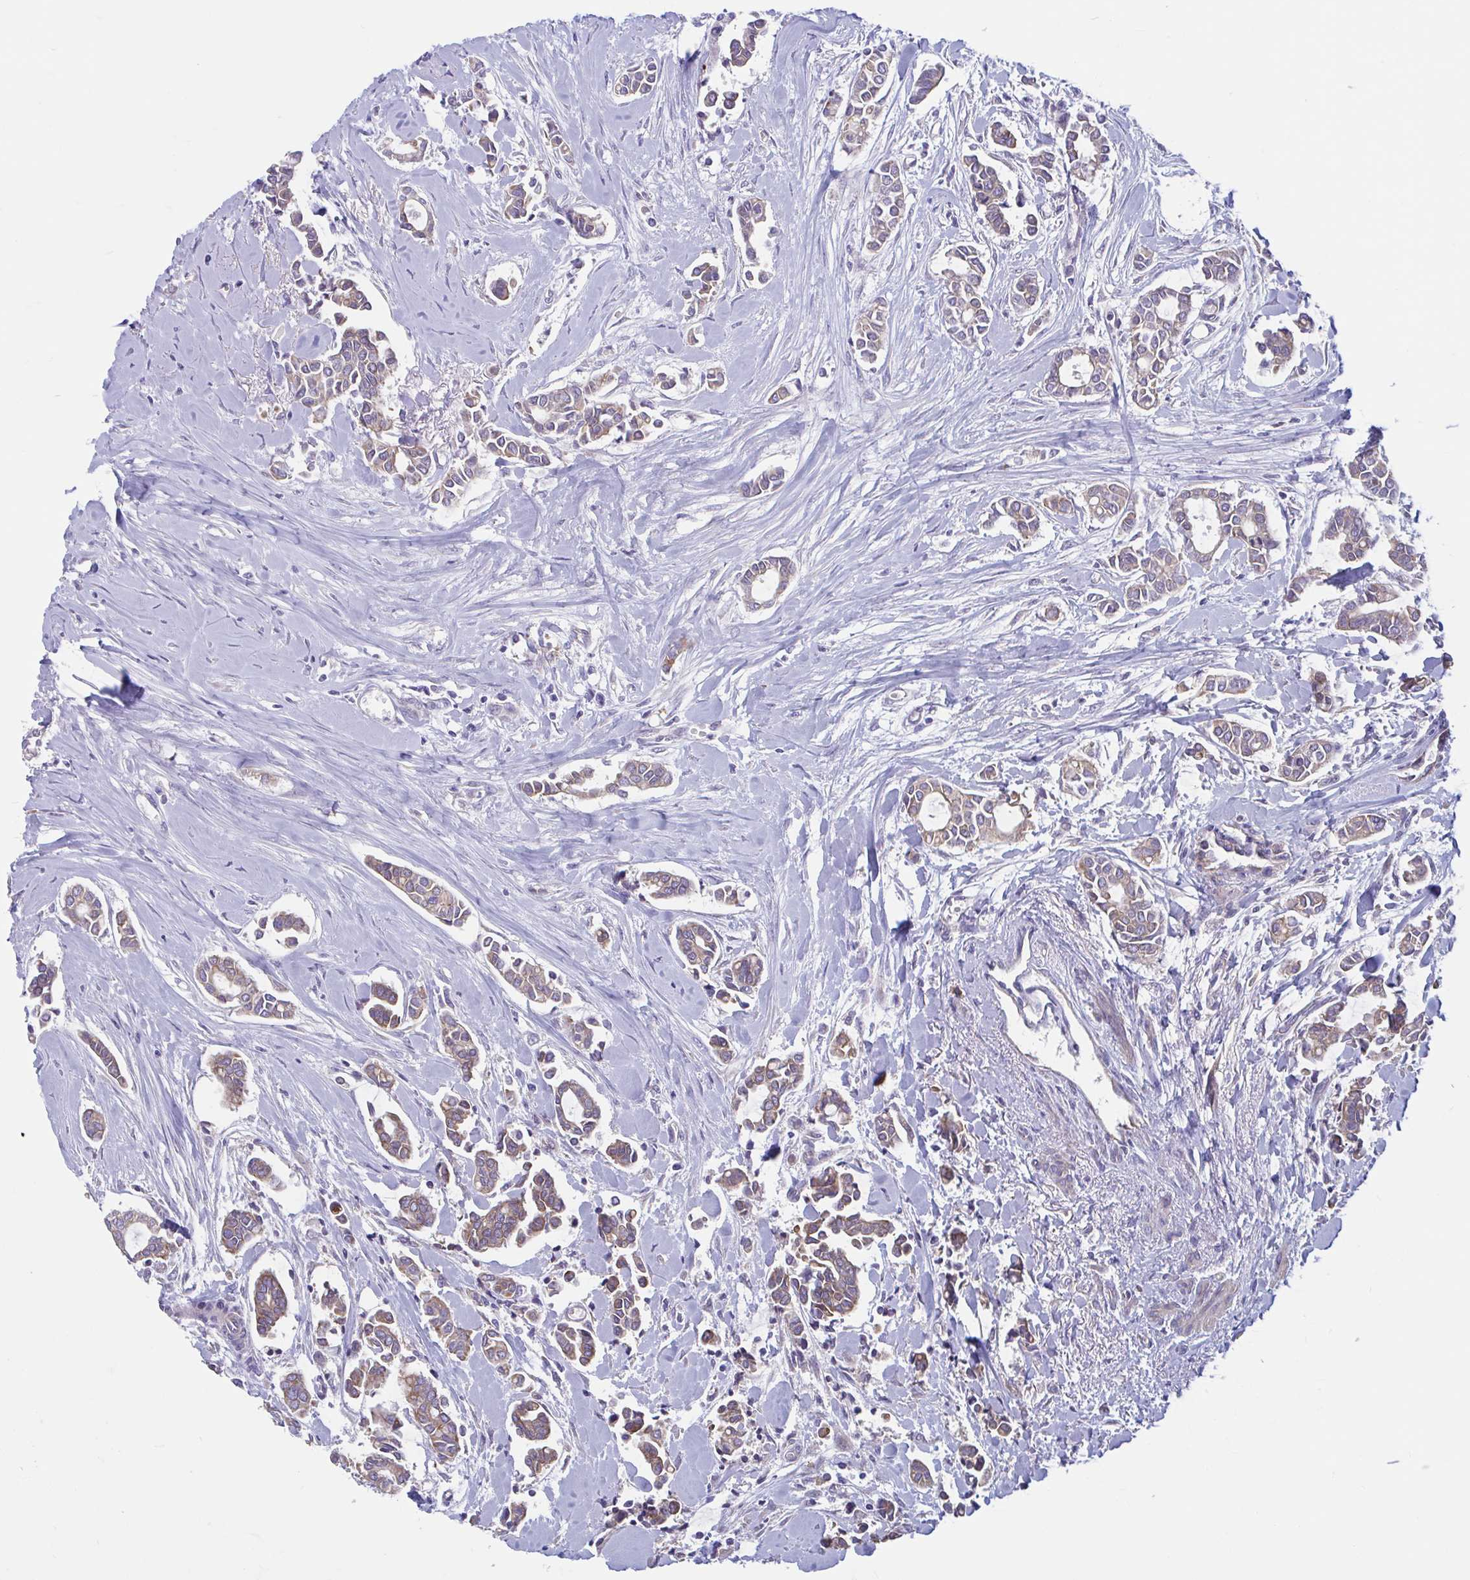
{"staining": {"intensity": "weak", "quantity": "25%-75%", "location": "cytoplasmic/membranous"}, "tissue": "breast cancer", "cell_type": "Tumor cells", "image_type": "cancer", "snomed": [{"axis": "morphology", "description": "Duct carcinoma"}, {"axis": "topography", "description": "Breast"}], "caption": "This photomicrograph demonstrates immunohistochemistry (IHC) staining of human breast infiltrating ductal carcinoma, with low weak cytoplasmic/membranous expression in approximately 25%-75% of tumor cells.", "gene": "WBP1", "patient": {"sex": "female", "age": 84}}